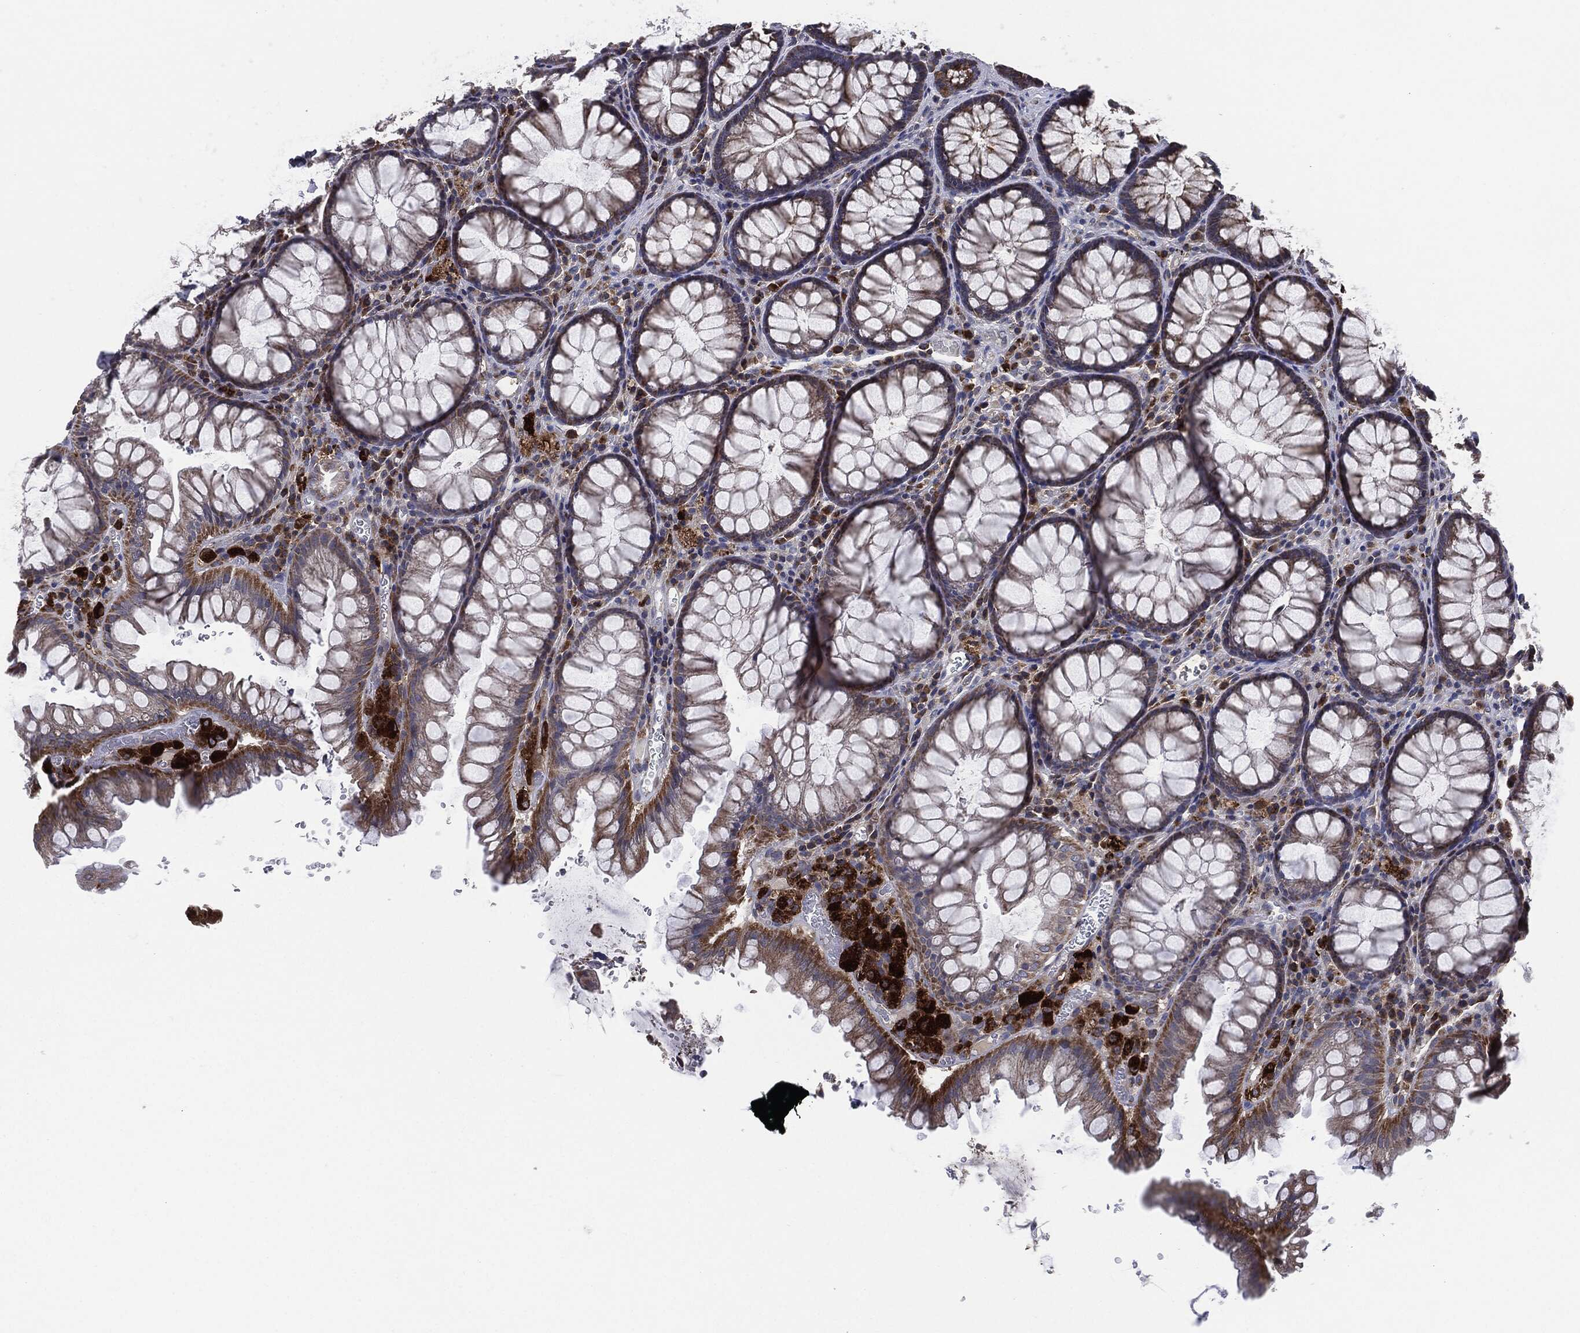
{"staining": {"intensity": "moderate", "quantity": "25%-75%", "location": "cytoplasmic/membranous"}, "tissue": "rectum", "cell_type": "Glandular cells", "image_type": "normal", "snomed": [{"axis": "morphology", "description": "Normal tissue, NOS"}, {"axis": "topography", "description": "Rectum"}], "caption": "IHC of unremarkable human rectum reveals medium levels of moderate cytoplasmic/membranous staining in about 25%-75% of glandular cells.", "gene": "TMEM11", "patient": {"sex": "female", "age": 68}}